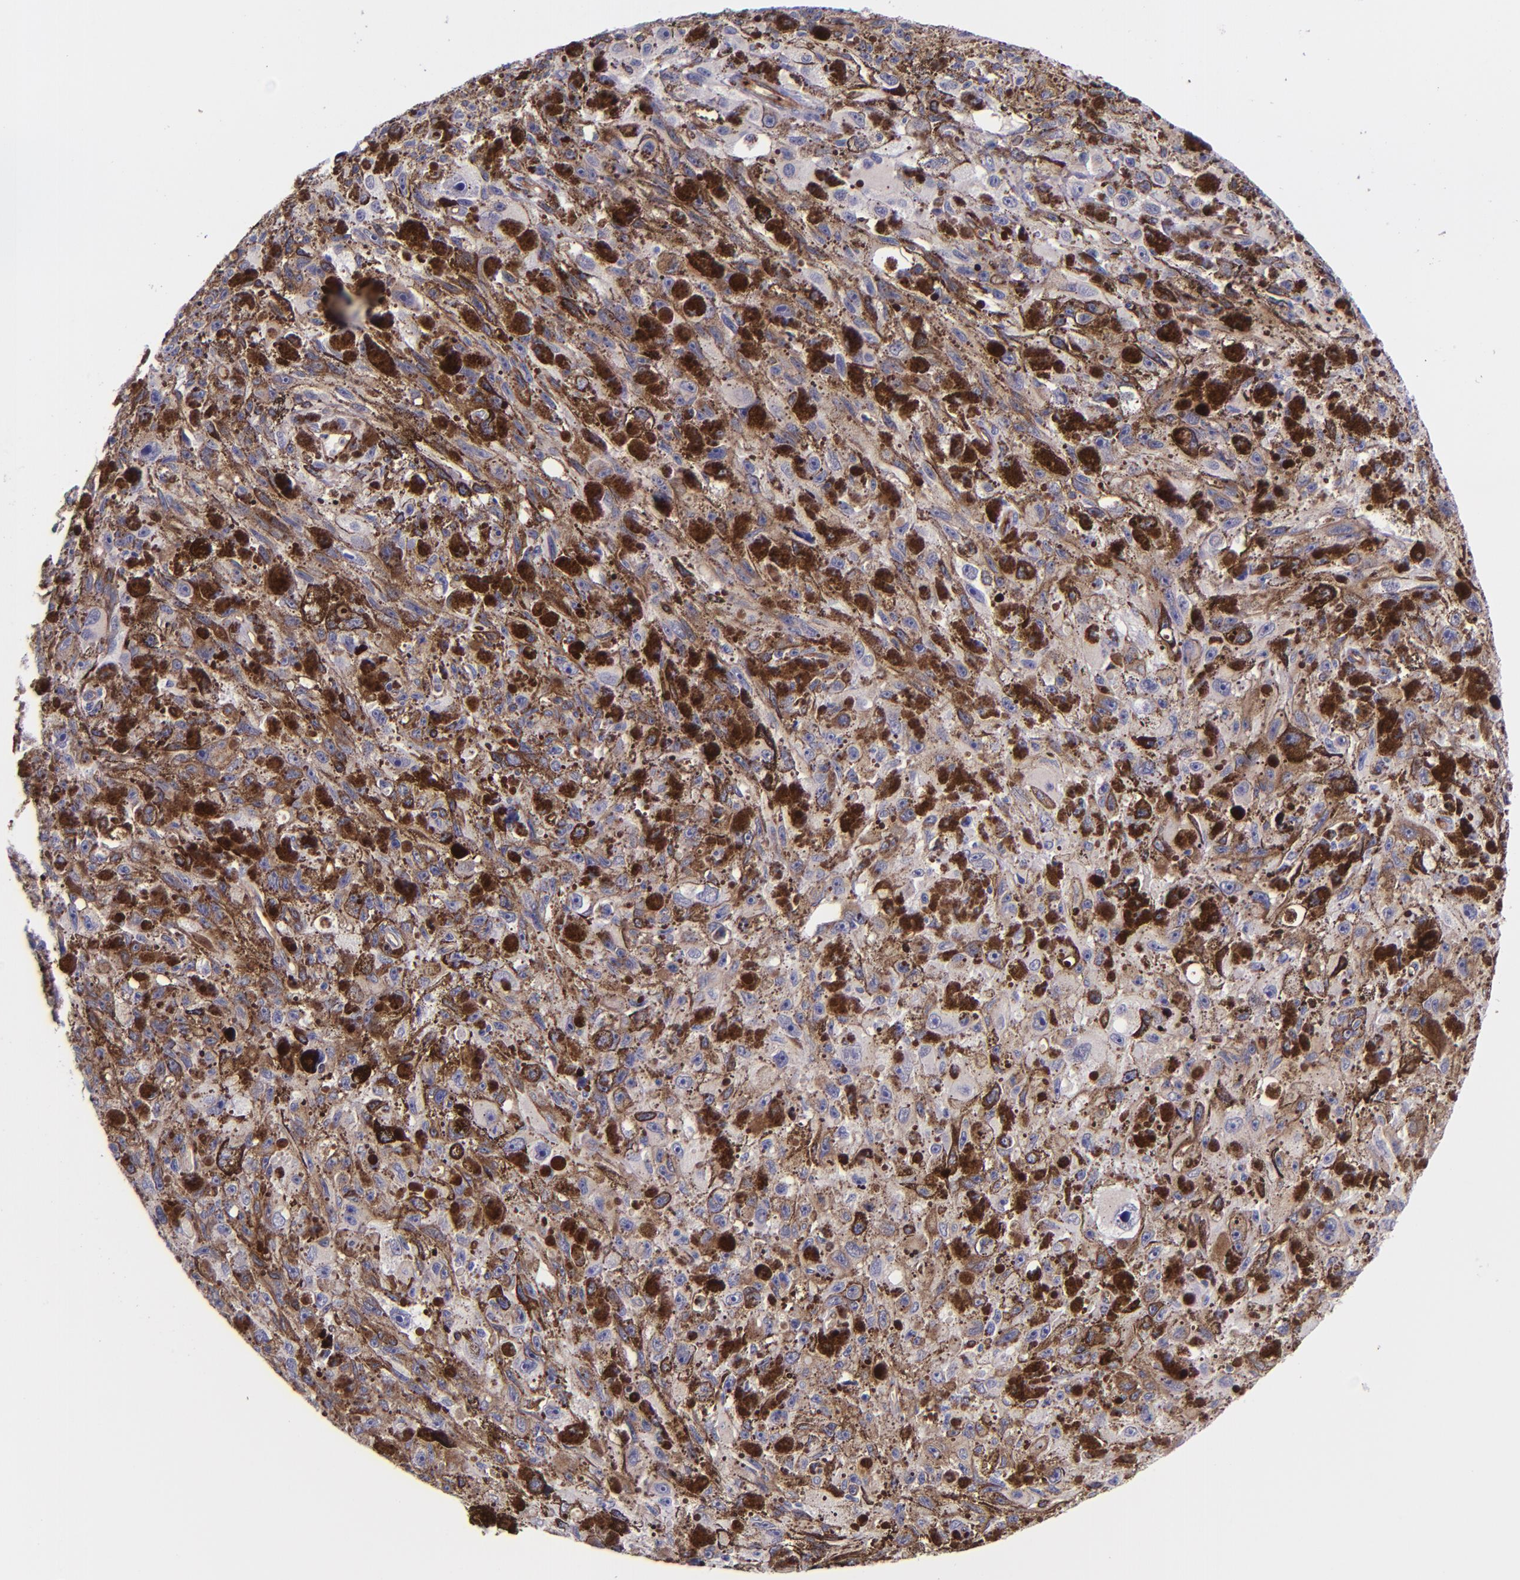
{"staining": {"intensity": "negative", "quantity": "none", "location": "none"}, "tissue": "melanoma", "cell_type": "Tumor cells", "image_type": "cancer", "snomed": [{"axis": "morphology", "description": "Malignant melanoma, NOS"}, {"axis": "topography", "description": "Skin"}], "caption": "Protein analysis of melanoma reveals no significant staining in tumor cells. The staining was performed using DAB to visualize the protein expression in brown, while the nuclei were stained in blue with hematoxylin (Magnification: 20x).", "gene": "NOS3", "patient": {"sex": "female", "age": 104}}